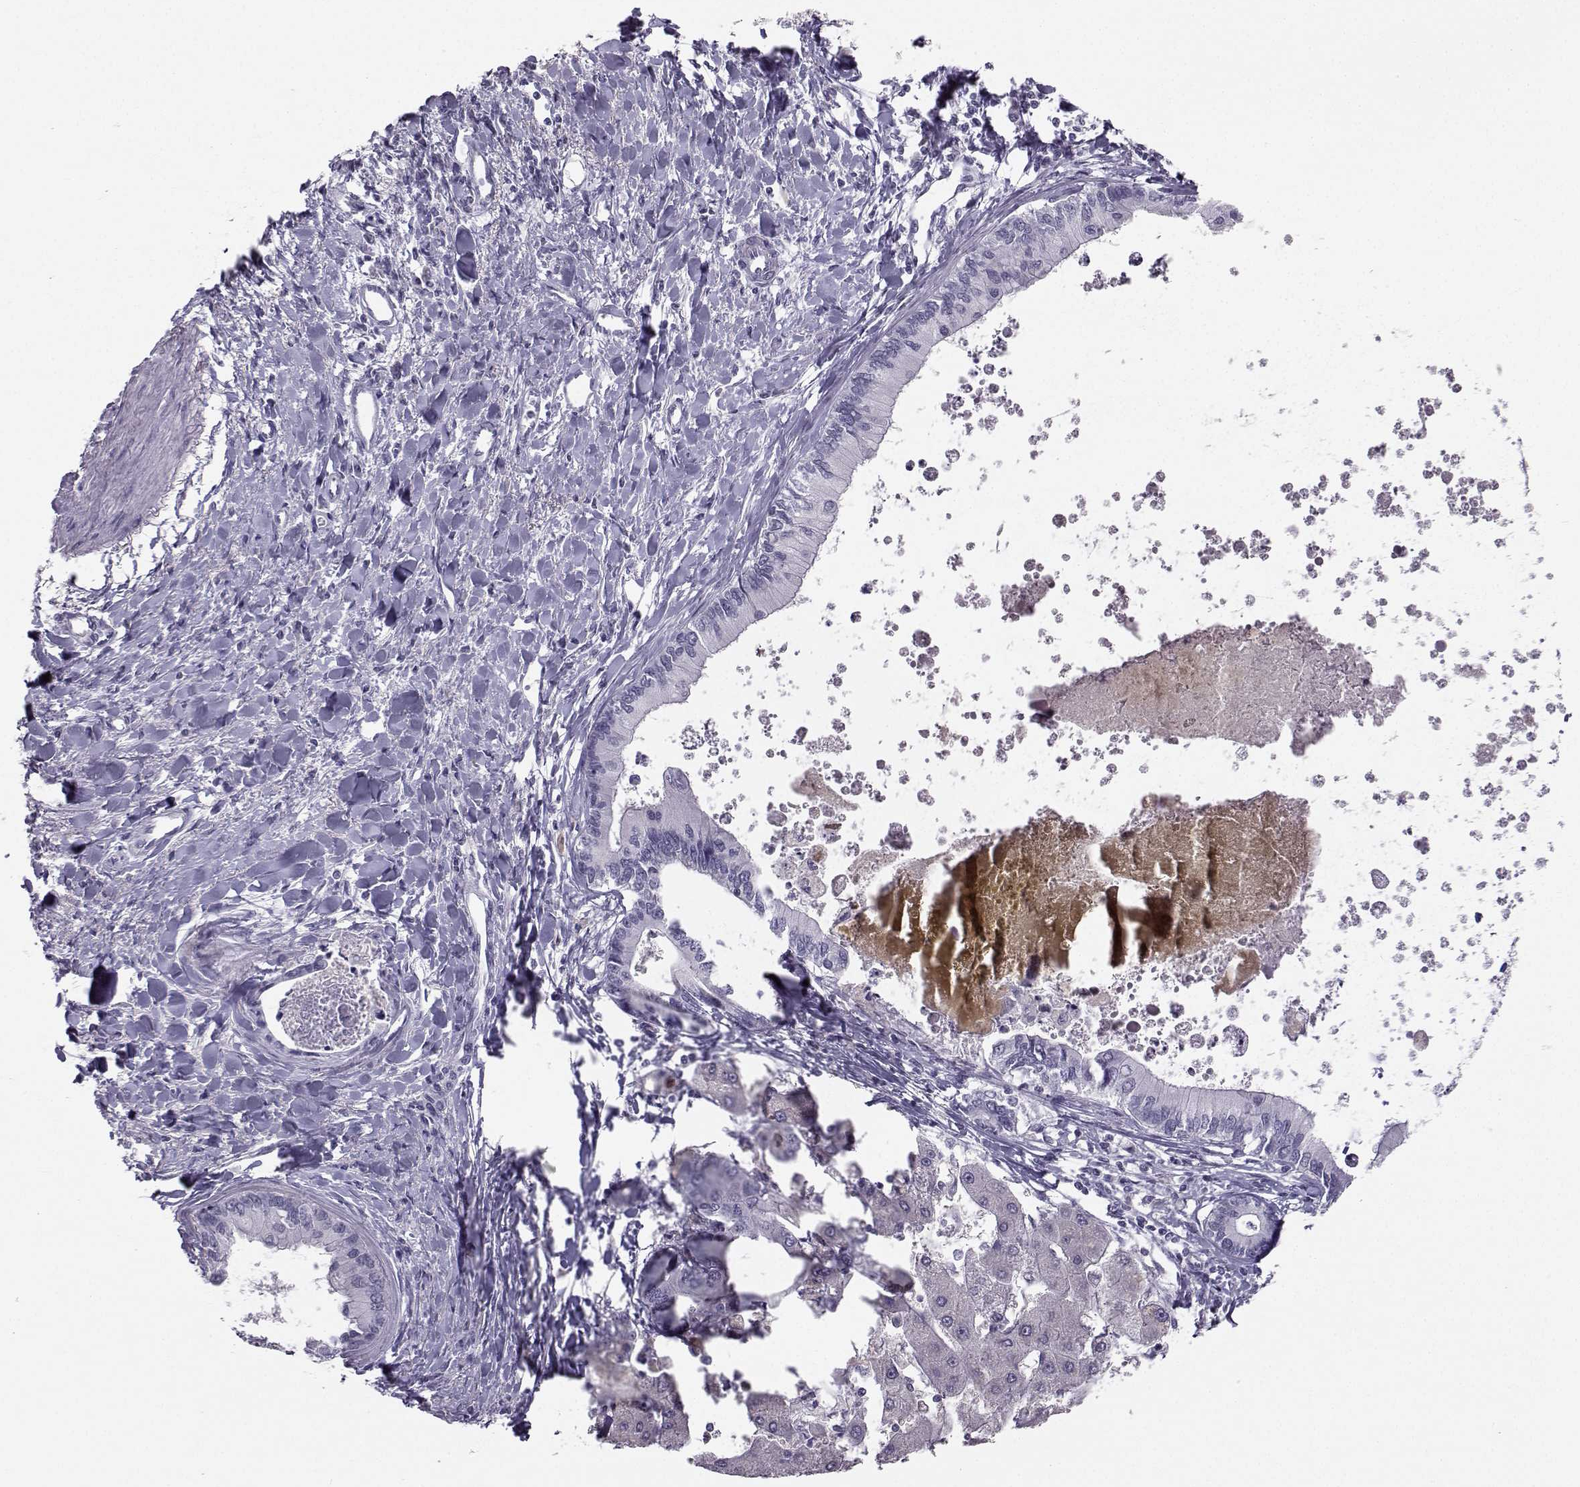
{"staining": {"intensity": "negative", "quantity": "none", "location": "none"}, "tissue": "liver cancer", "cell_type": "Tumor cells", "image_type": "cancer", "snomed": [{"axis": "morphology", "description": "Cholangiocarcinoma"}, {"axis": "topography", "description": "Liver"}], "caption": "A micrograph of human liver cholangiocarcinoma is negative for staining in tumor cells.", "gene": "MROH7", "patient": {"sex": "male", "age": 66}}